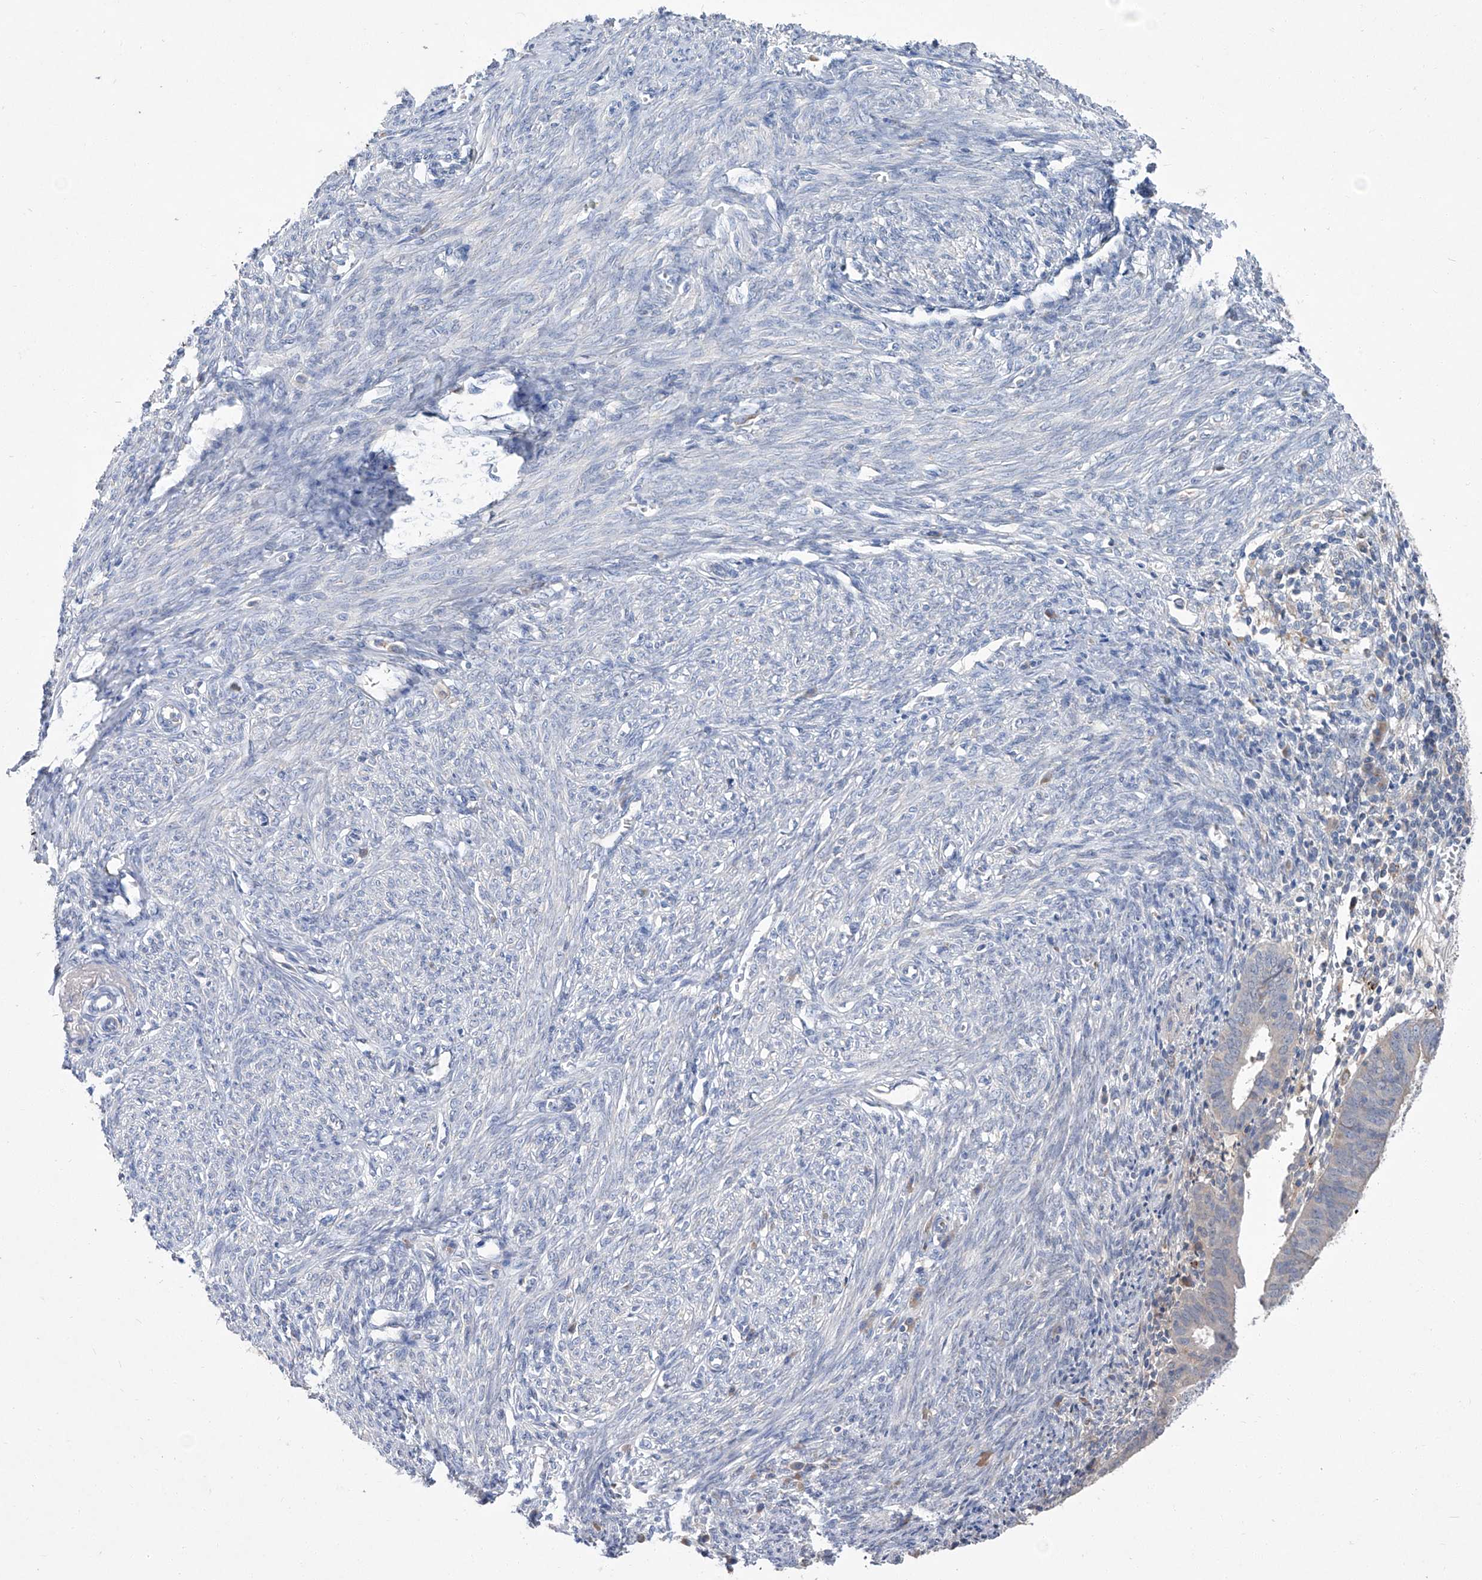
{"staining": {"intensity": "weak", "quantity": "<25%", "location": "cytoplasmic/membranous"}, "tissue": "endometrial cancer", "cell_type": "Tumor cells", "image_type": "cancer", "snomed": [{"axis": "morphology", "description": "Adenocarcinoma, NOS"}, {"axis": "topography", "description": "Uterus"}], "caption": "This photomicrograph is of endometrial cancer (adenocarcinoma) stained with immunohistochemistry to label a protein in brown with the nuclei are counter-stained blue. There is no staining in tumor cells.", "gene": "SBK2", "patient": {"sex": "female", "age": 77}}